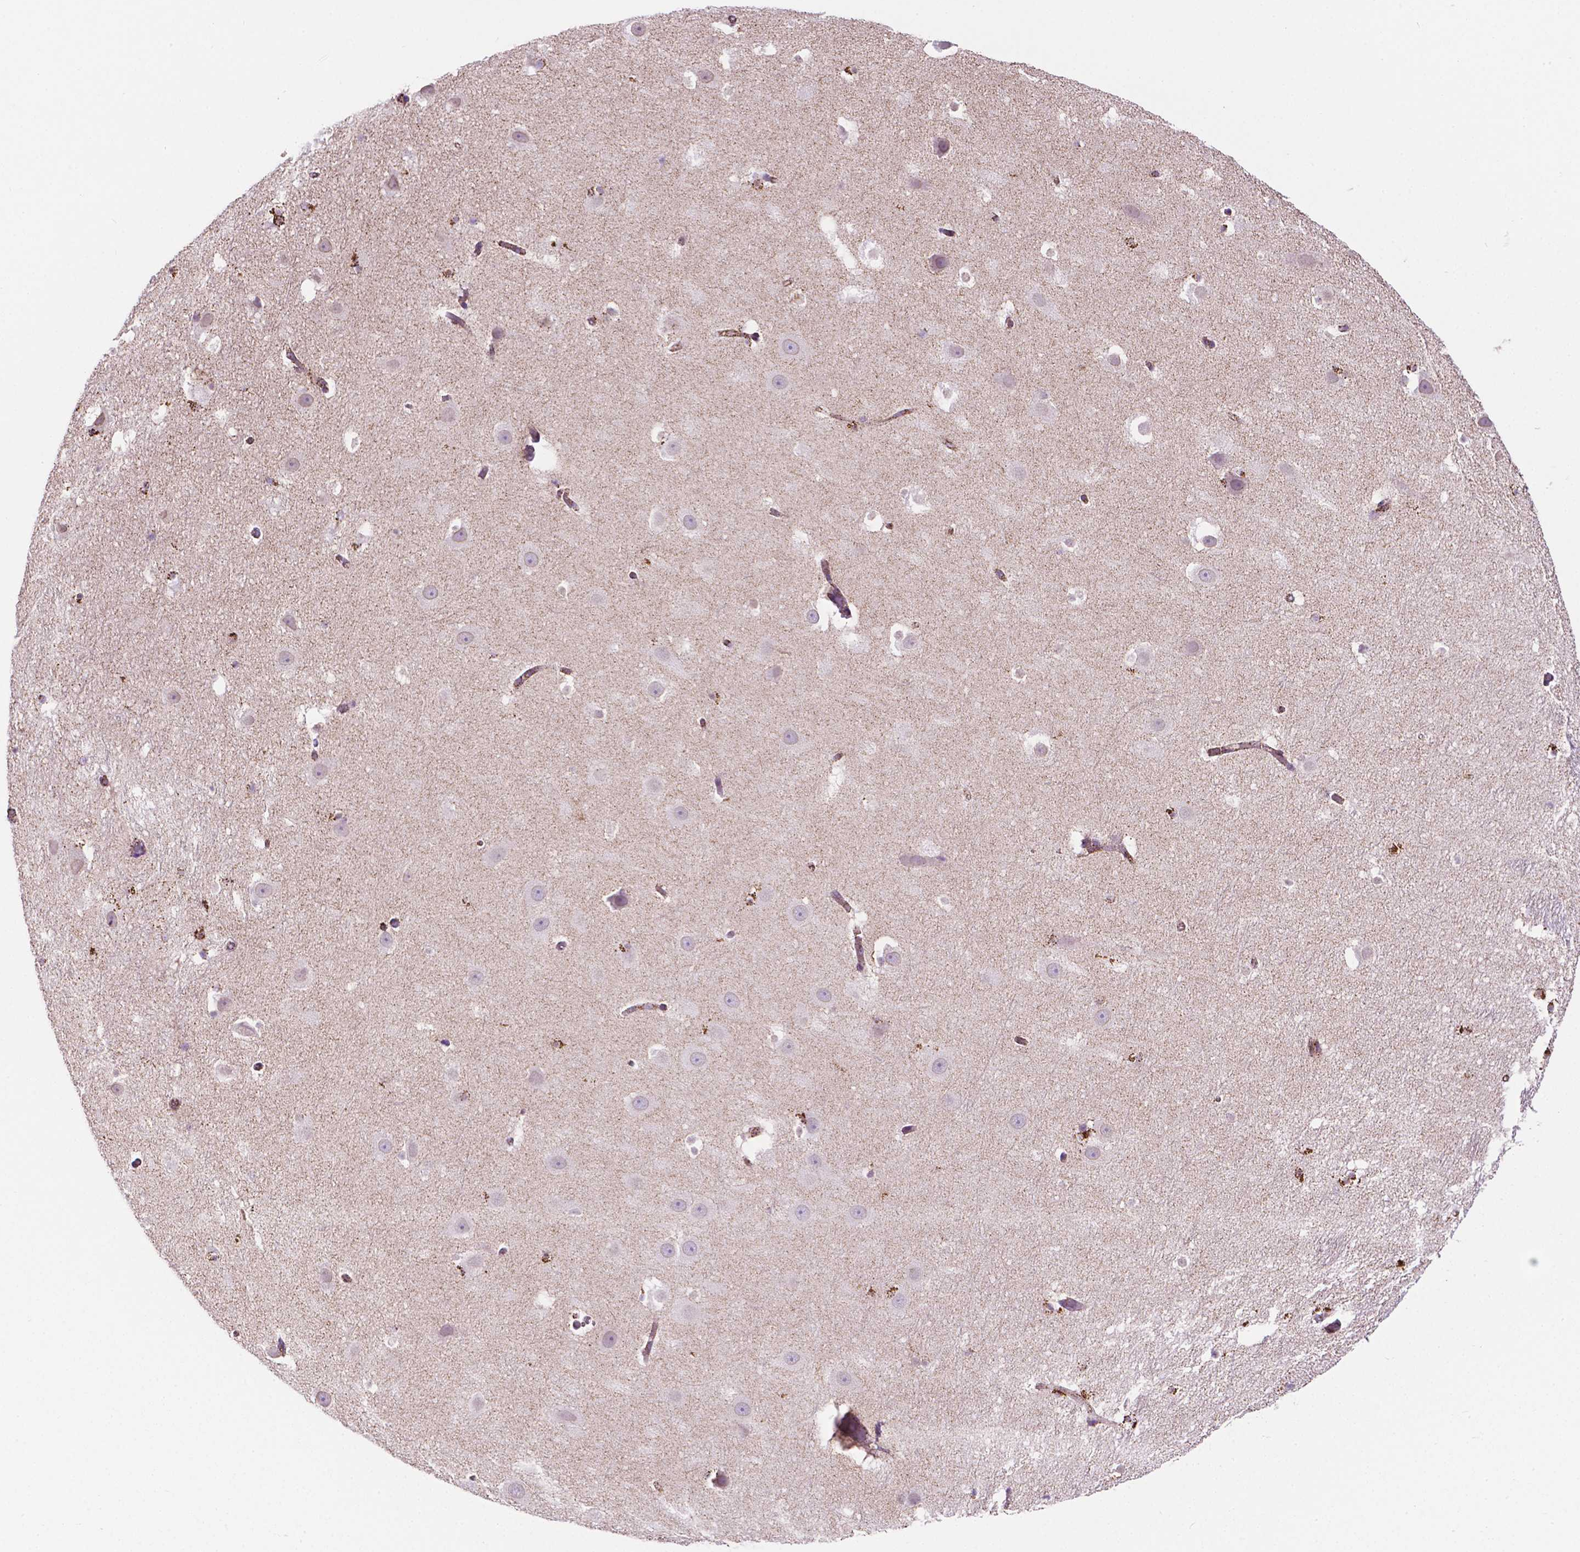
{"staining": {"intensity": "moderate", "quantity": "<25%", "location": "cytoplasmic/membranous"}, "tissue": "hippocampus", "cell_type": "Glial cells", "image_type": "normal", "snomed": [{"axis": "morphology", "description": "Normal tissue, NOS"}, {"axis": "topography", "description": "Hippocampus"}], "caption": "Moderate cytoplasmic/membranous positivity for a protein is present in about <25% of glial cells of normal hippocampus using immunohistochemistry (IHC).", "gene": "RMDN3", "patient": {"sex": "male", "age": 26}}